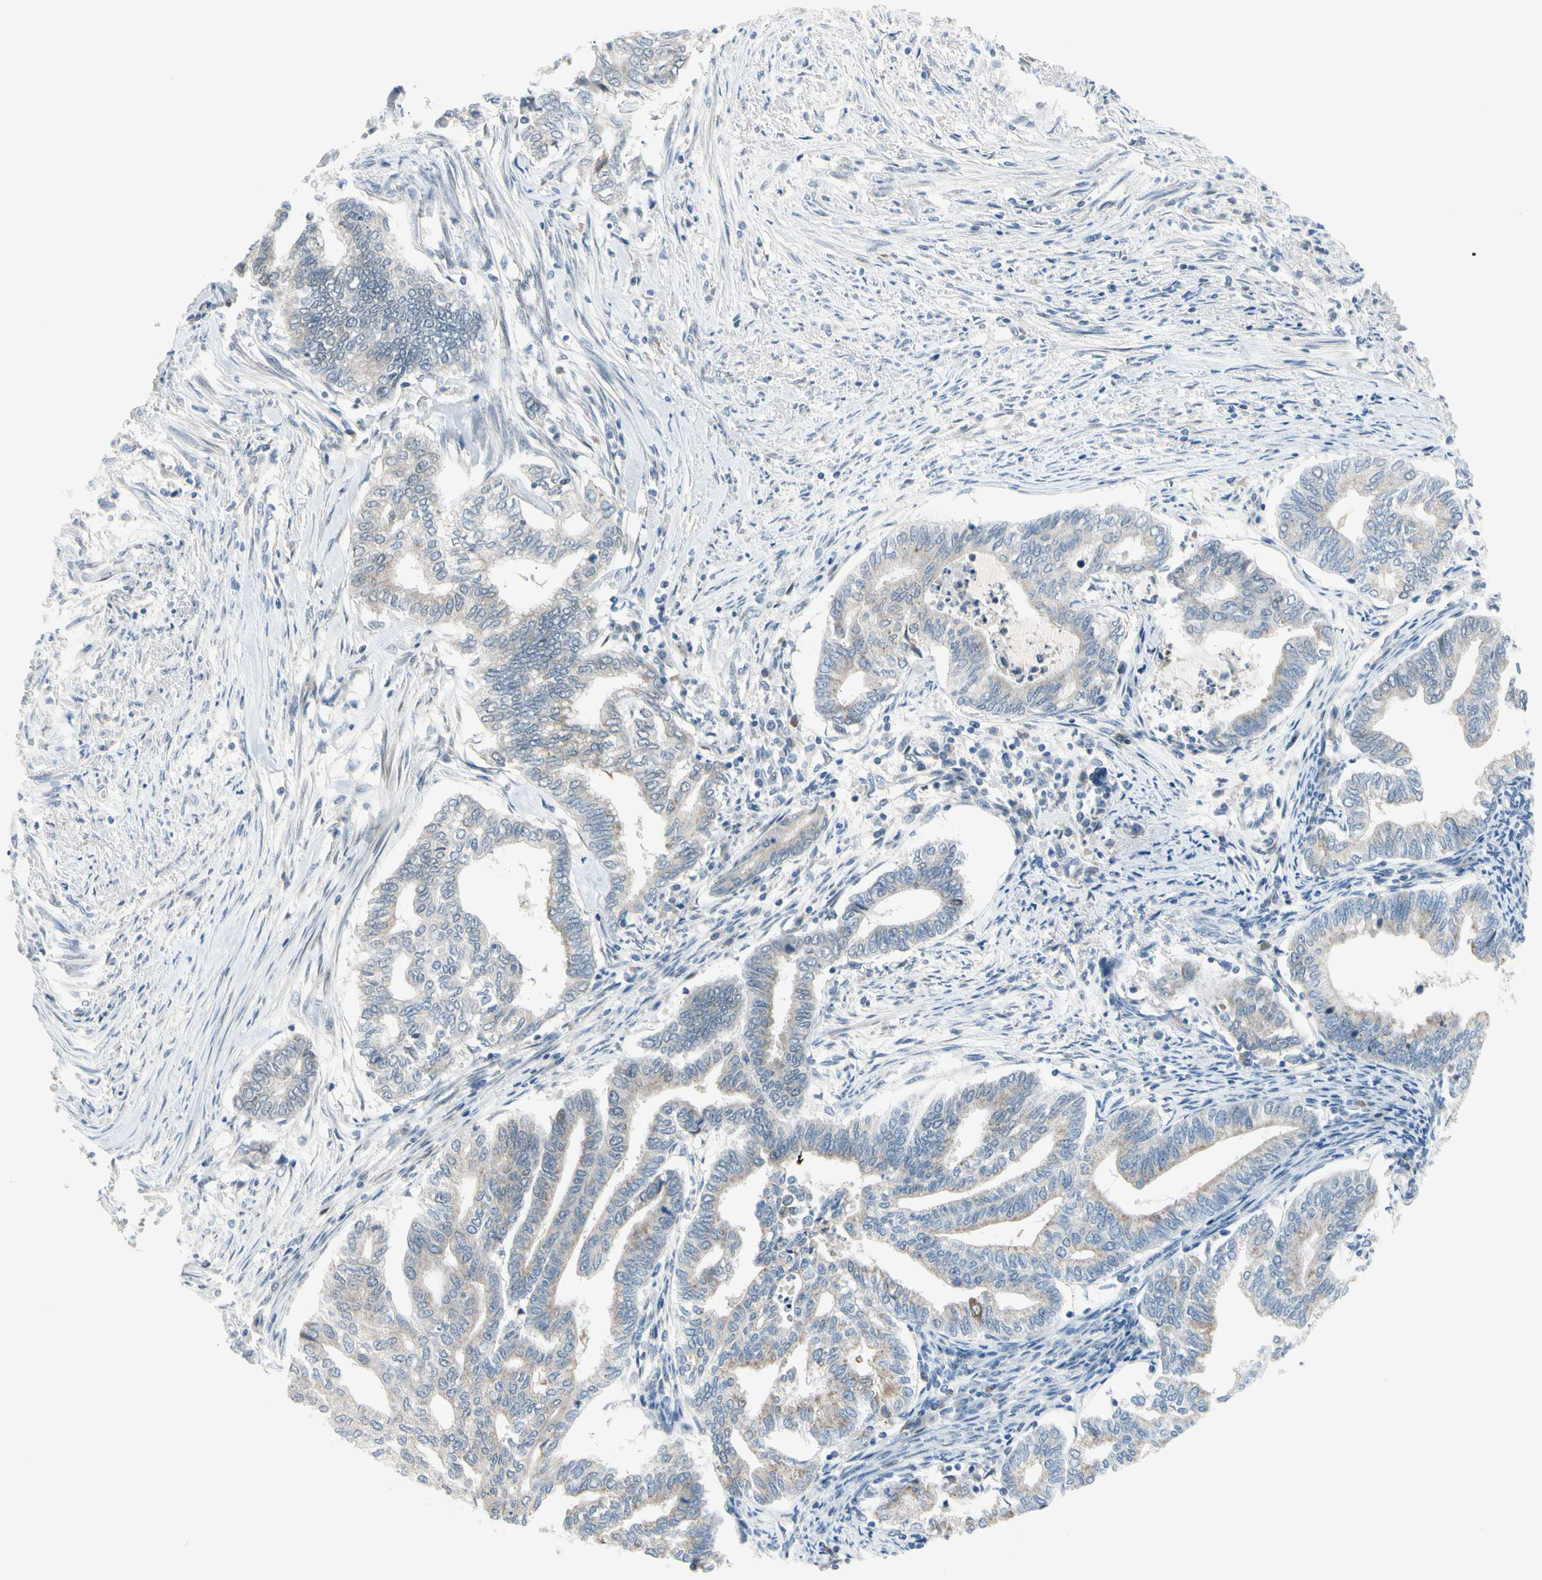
{"staining": {"intensity": "moderate", "quantity": "<25%", "location": "cytoplasmic/membranous"}, "tissue": "endometrial cancer", "cell_type": "Tumor cells", "image_type": "cancer", "snomed": [{"axis": "morphology", "description": "Adenocarcinoma, NOS"}, {"axis": "topography", "description": "Endometrium"}], "caption": "Immunohistochemistry of human endometrial cancer (adenocarcinoma) displays low levels of moderate cytoplasmic/membranous expression in approximately <25% of tumor cells.", "gene": "CFAP36", "patient": {"sex": "female", "age": 79}}